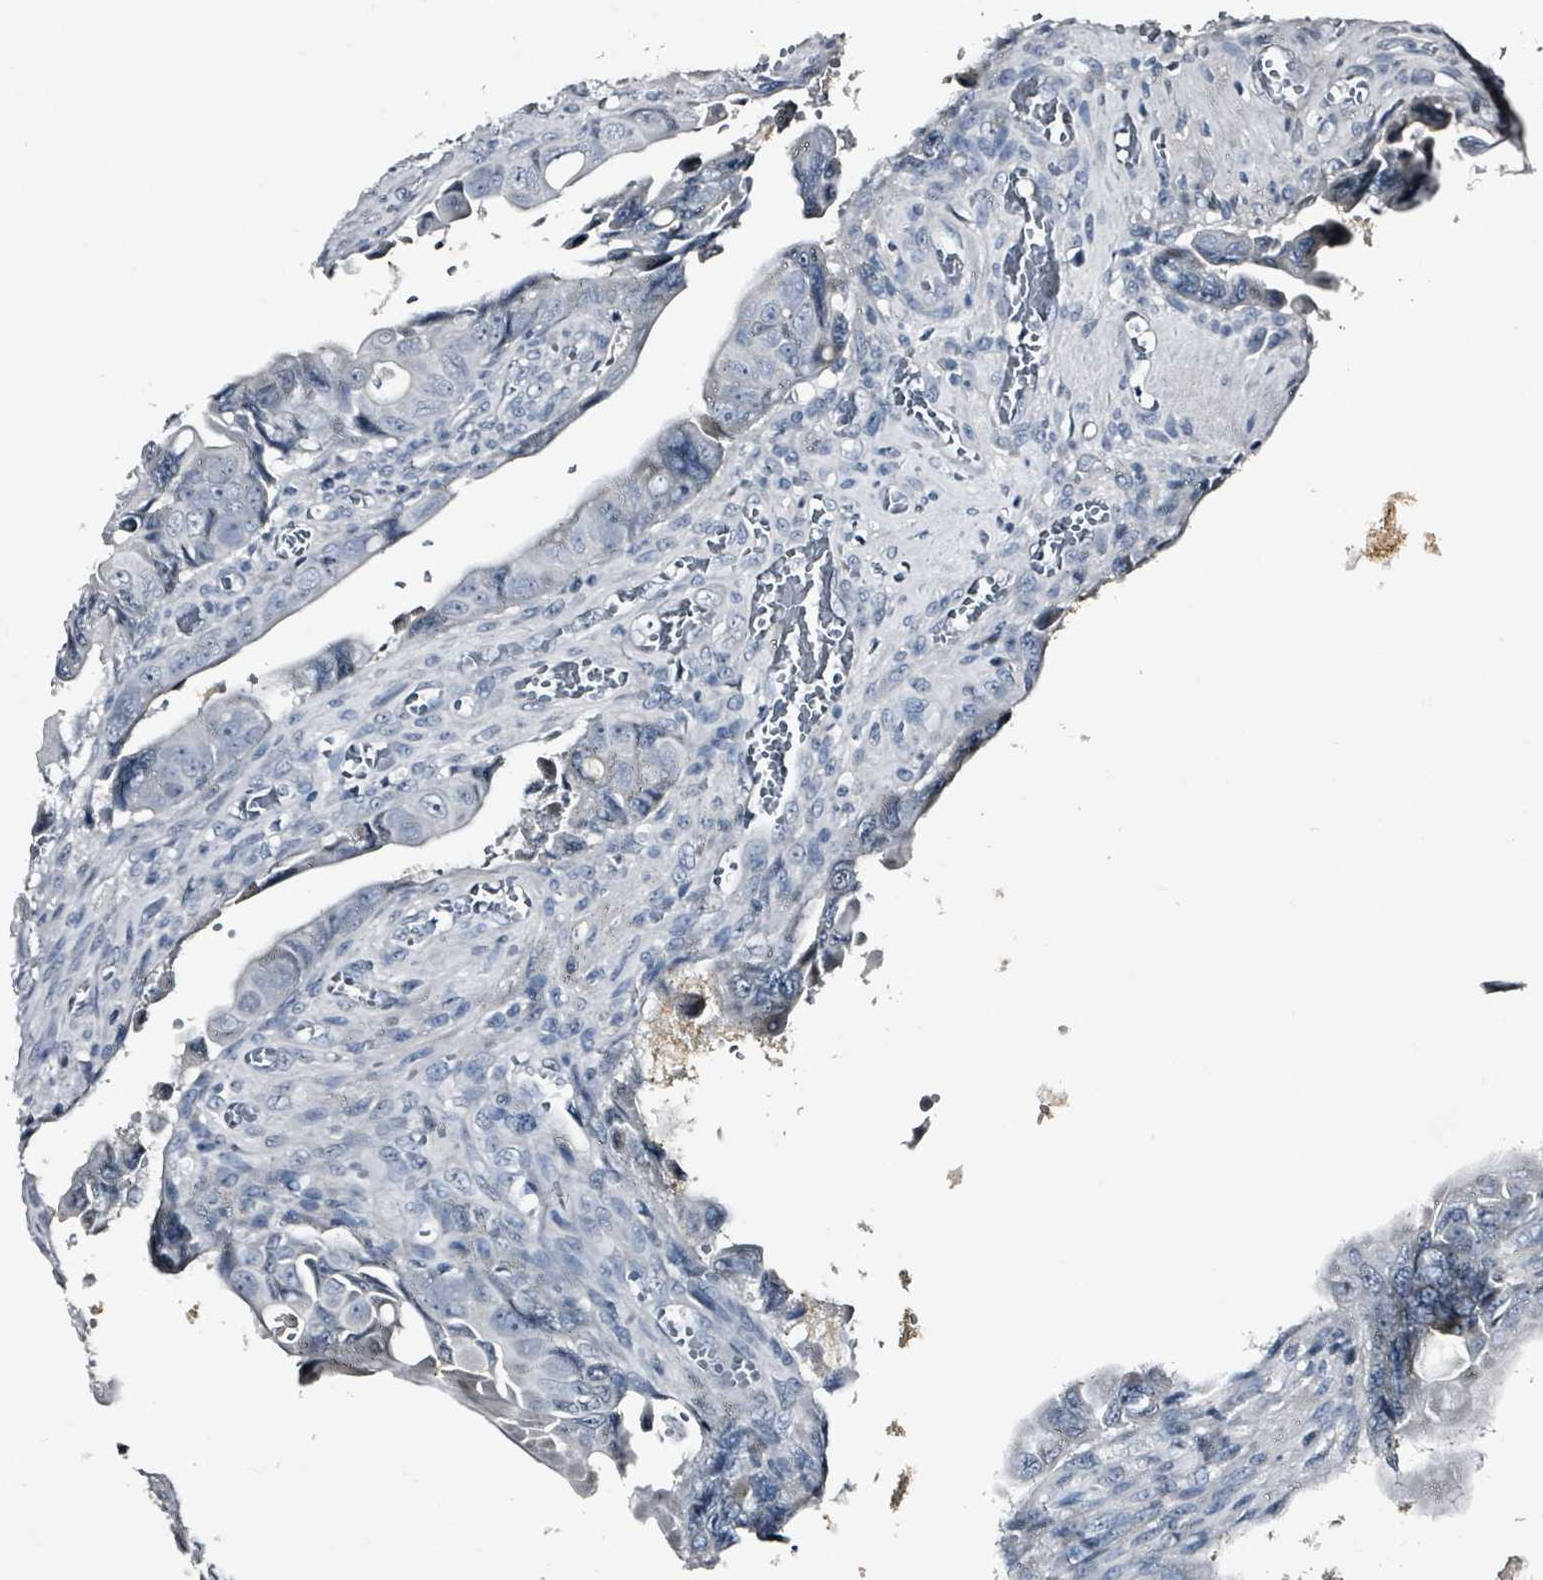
{"staining": {"intensity": "negative", "quantity": "none", "location": "none"}, "tissue": "colorectal cancer", "cell_type": "Tumor cells", "image_type": "cancer", "snomed": [{"axis": "morphology", "description": "Adenocarcinoma, NOS"}, {"axis": "topography", "description": "Rectum"}], "caption": "Immunohistochemistry of human adenocarcinoma (colorectal) displays no staining in tumor cells. (Immunohistochemistry (ihc), brightfield microscopy, high magnification).", "gene": "CA9", "patient": {"sex": "female", "age": 78}}